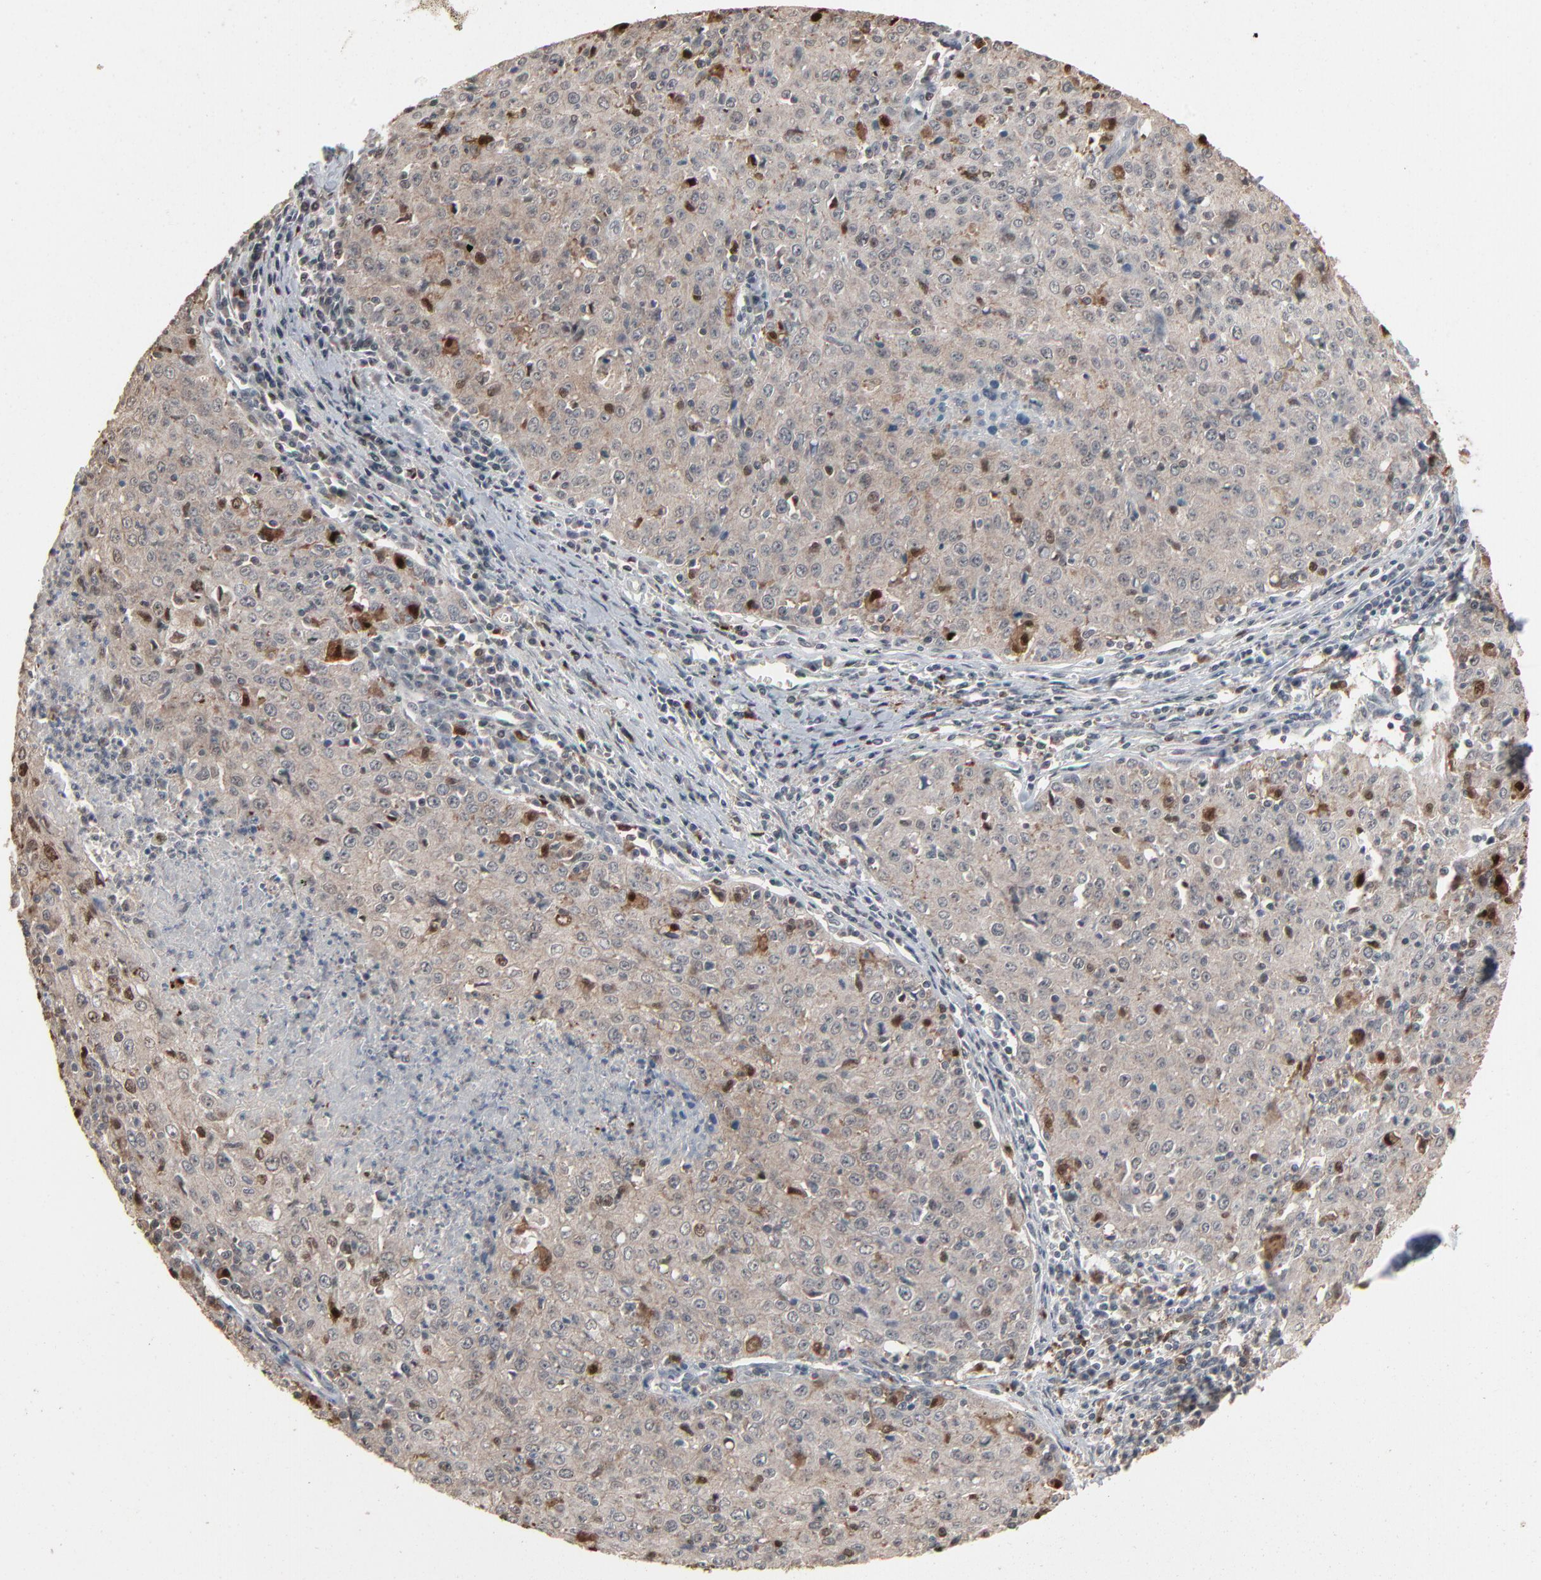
{"staining": {"intensity": "moderate", "quantity": ">75%", "location": "cytoplasmic/membranous"}, "tissue": "cervical cancer", "cell_type": "Tumor cells", "image_type": "cancer", "snomed": [{"axis": "morphology", "description": "Squamous cell carcinoma, NOS"}, {"axis": "topography", "description": "Cervix"}], "caption": "Immunohistochemical staining of cervical cancer reveals medium levels of moderate cytoplasmic/membranous staining in approximately >75% of tumor cells. (DAB (3,3'-diaminobenzidine) IHC with brightfield microscopy, high magnification).", "gene": "DOCK8", "patient": {"sex": "female", "age": 27}}